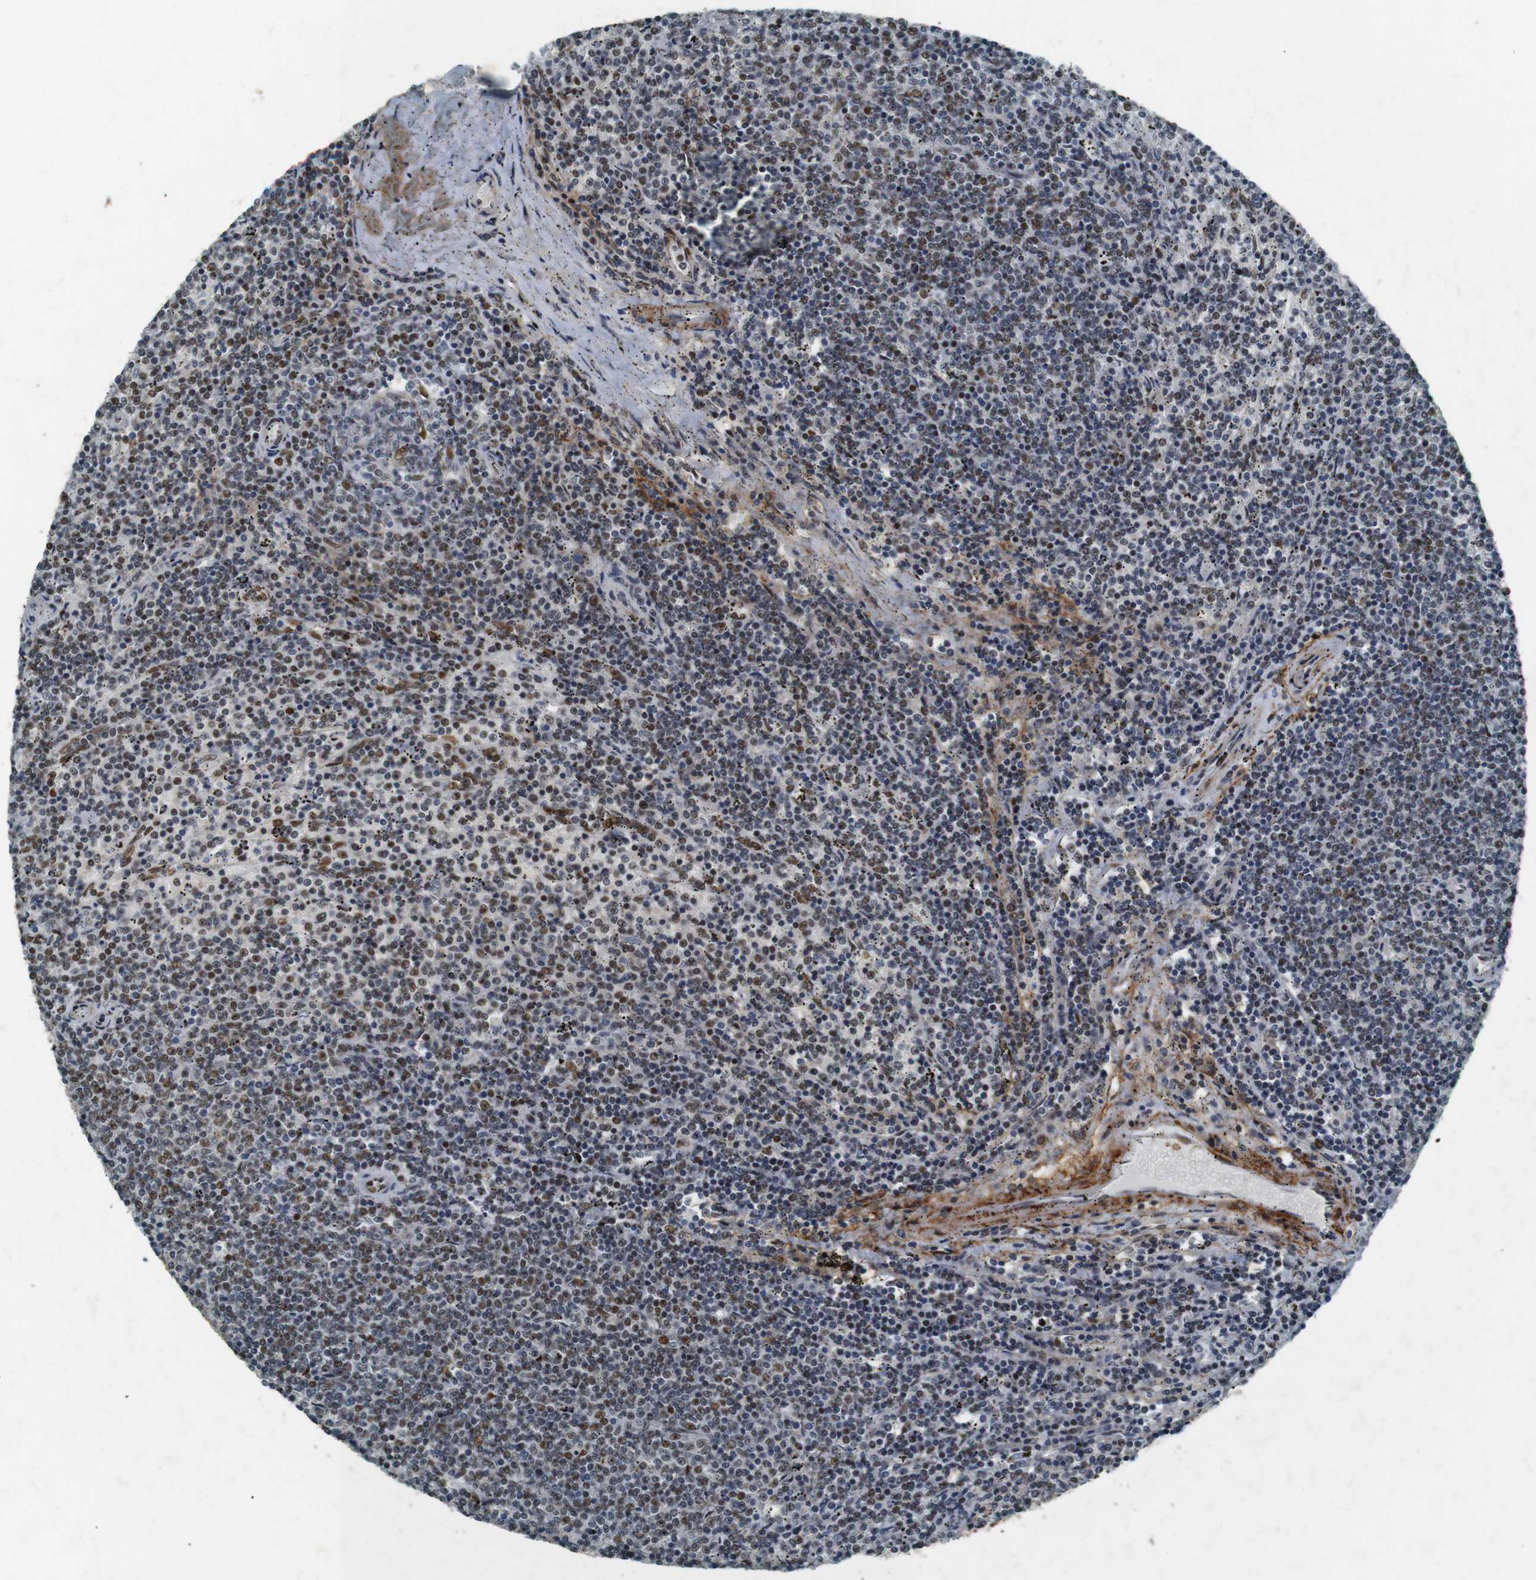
{"staining": {"intensity": "moderate", "quantity": "25%-75%", "location": "nuclear"}, "tissue": "lymphoma", "cell_type": "Tumor cells", "image_type": "cancer", "snomed": [{"axis": "morphology", "description": "Malignant lymphoma, non-Hodgkin's type, Low grade"}, {"axis": "topography", "description": "Spleen"}], "caption": "Protein staining displays moderate nuclear expression in approximately 25%-75% of tumor cells in lymphoma.", "gene": "HEXIM1", "patient": {"sex": "female", "age": 50}}